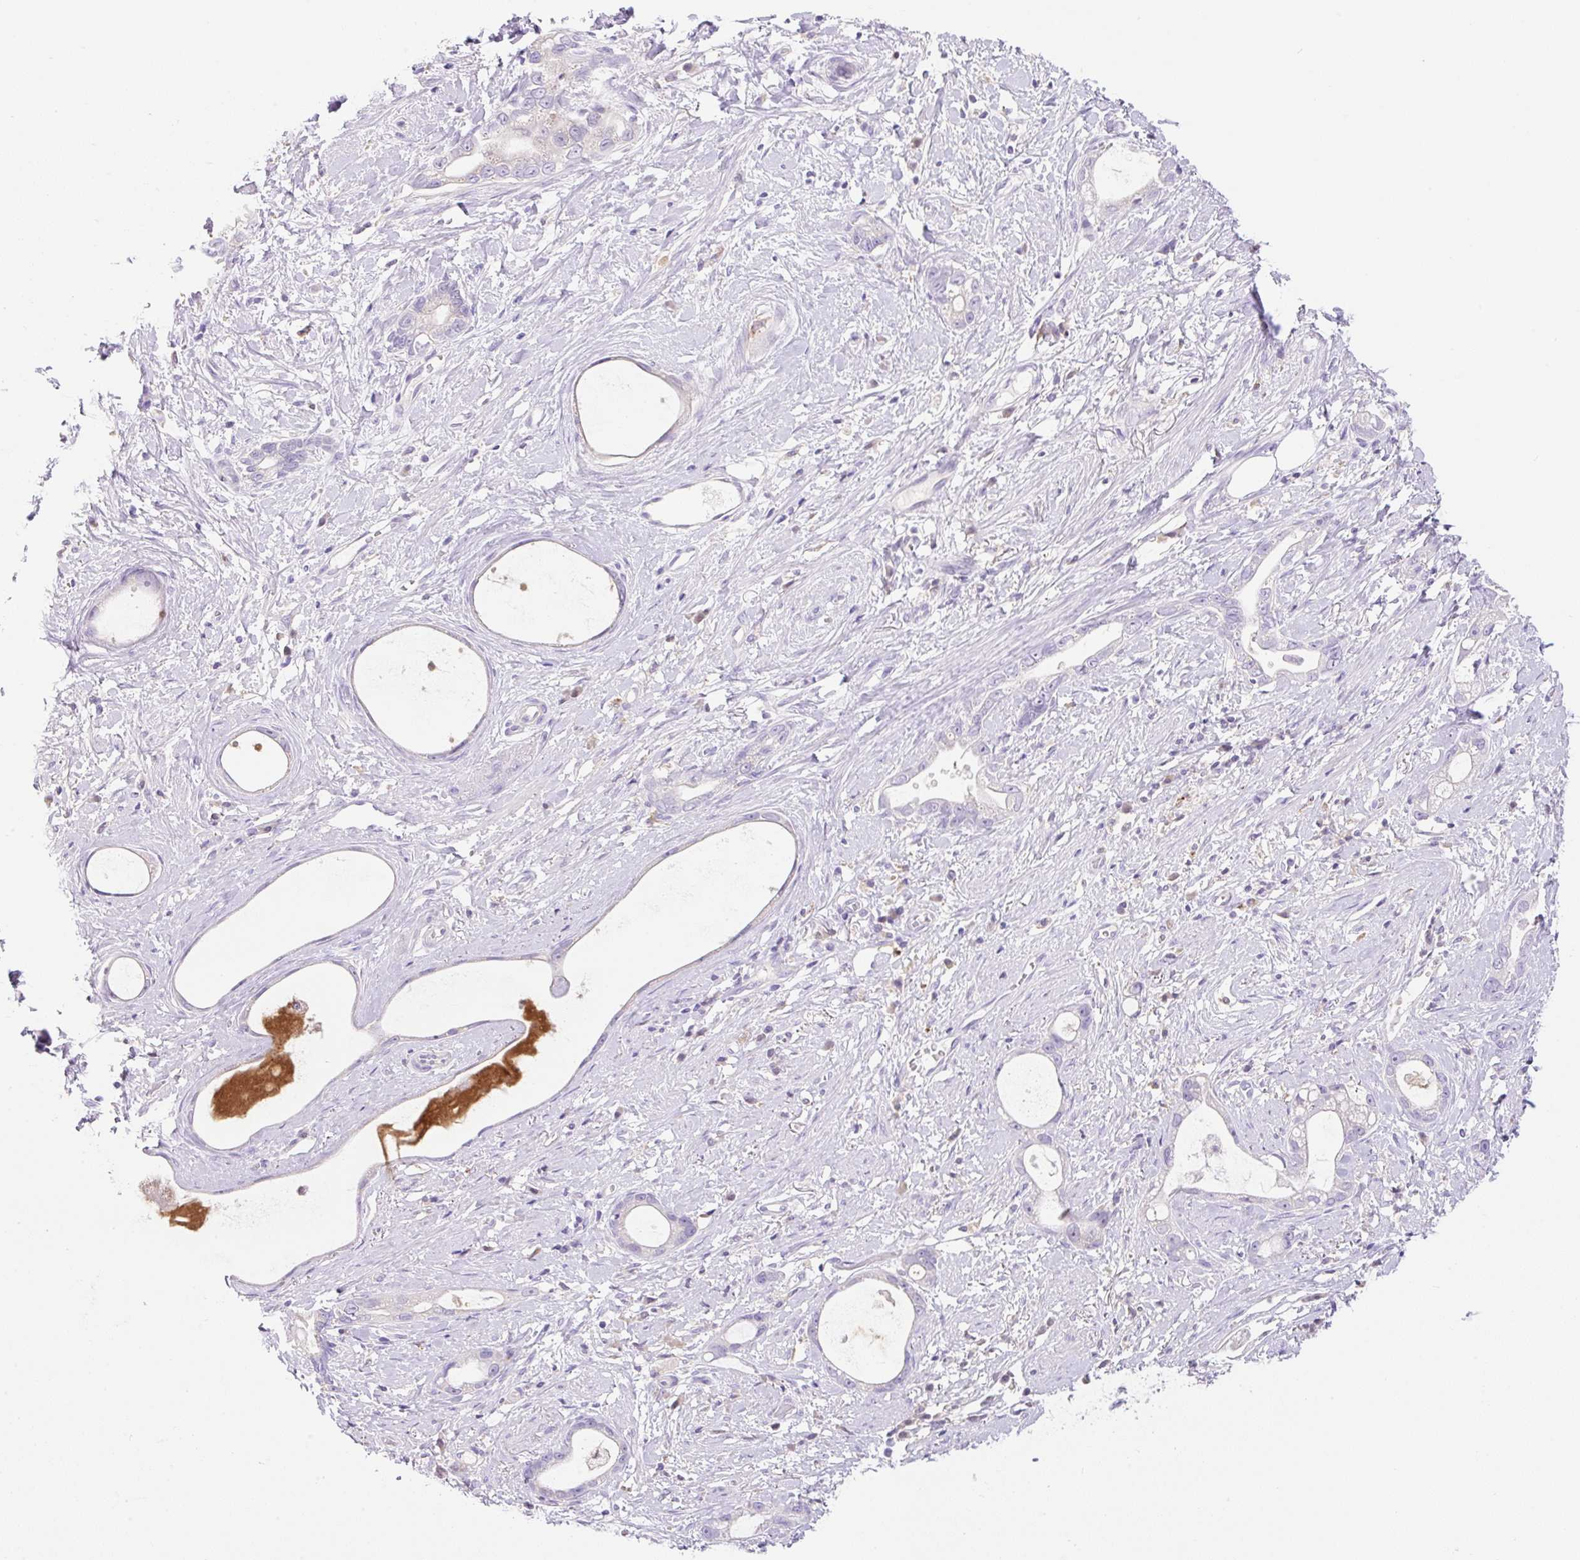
{"staining": {"intensity": "negative", "quantity": "none", "location": "none"}, "tissue": "stomach cancer", "cell_type": "Tumor cells", "image_type": "cancer", "snomed": [{"axis": "morphology", "description": "Adenocarcinoma, NOS"}, {"axis": "topography", "description": "Stomach"}], "caption": "A photomicrograph of stomach cancer (adenocarcinoma) stained for a protein demonstrates no brown staining in tumor cells.", "gene": "TDRD15", "patient": {"sex": "male", "age": 55}}